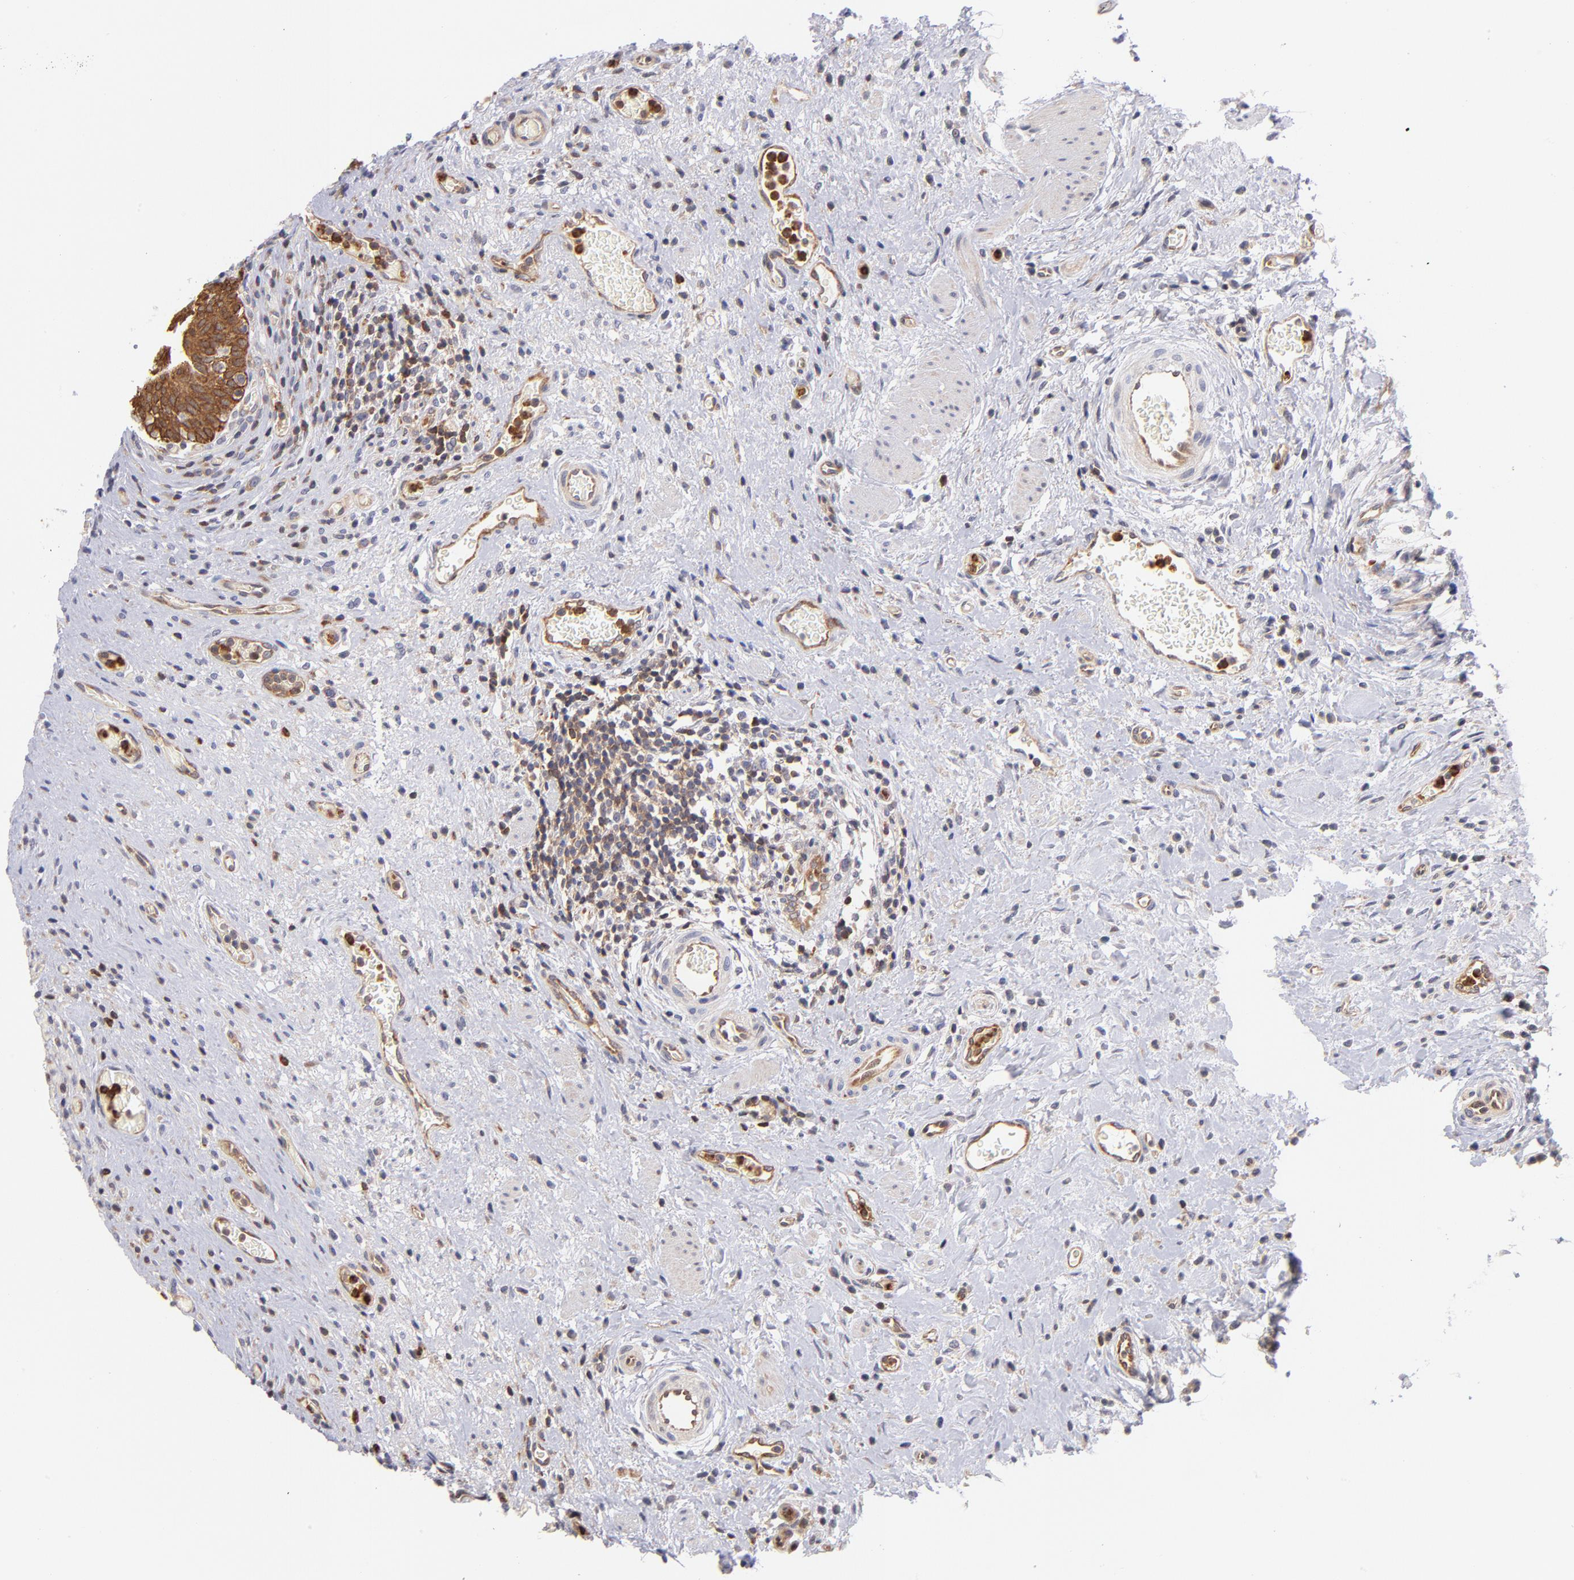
{"staining": {"intensity": "strong", "quantity": ">75%", "location": "cytoplasmic/membranous,nuclear"}, "tissue": "urinary bladder", "cell_type": "Urothelial cells", "image_type": "normal", "snomed": [{"axis": "morphology", "description": "Normal tissue, NOS"}, {"axis": "morphology", "description": "Urothelial carcinoma, High grade"}, {"axis": "topography", "description": "Urinary bladder"}], "caption": "Strong cytoplasmic/membranous,nuclear protein positivity is identified in approximately >75% of urothelial cells in urinary bladder.", "gene": "YWHAB", "patient": {"sex": "male", "age": 51}}